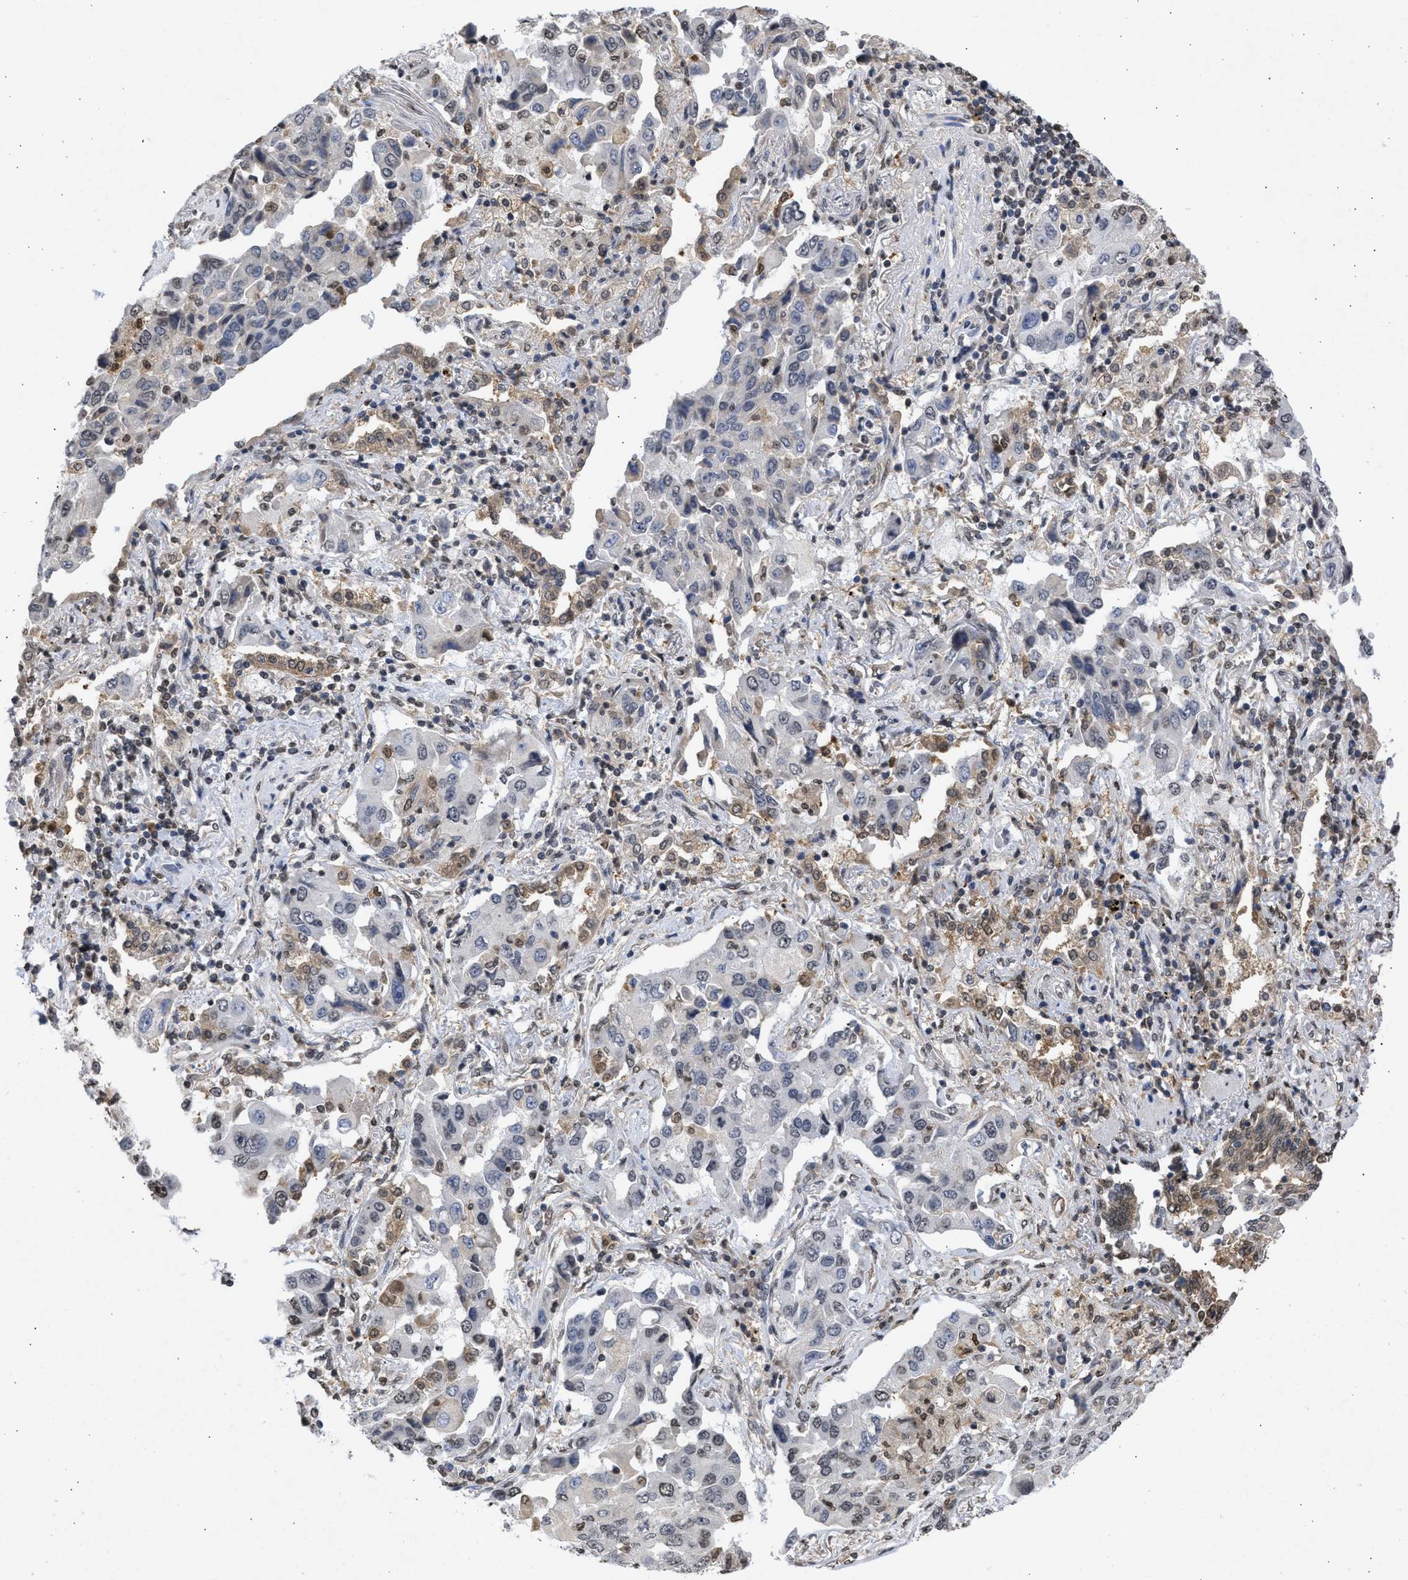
{"staining": {"intensity": "weak", "quantity": "<25%", "location": "nuclear"}, "tissue": "lung cancer", "cell_type": "Tumor cells", "image_type": "cancer", "snomed": [{"axis": "morphology", "description": "Adenocarcinoma, NOS"}, {"axis": "topography", "description": "Lung"}], "caption": "Tumor cells are negative for protein expression in human lung adenocarcinoma.", "gene": "NUP35", "patient": {"sex": "female", "age": 65}}